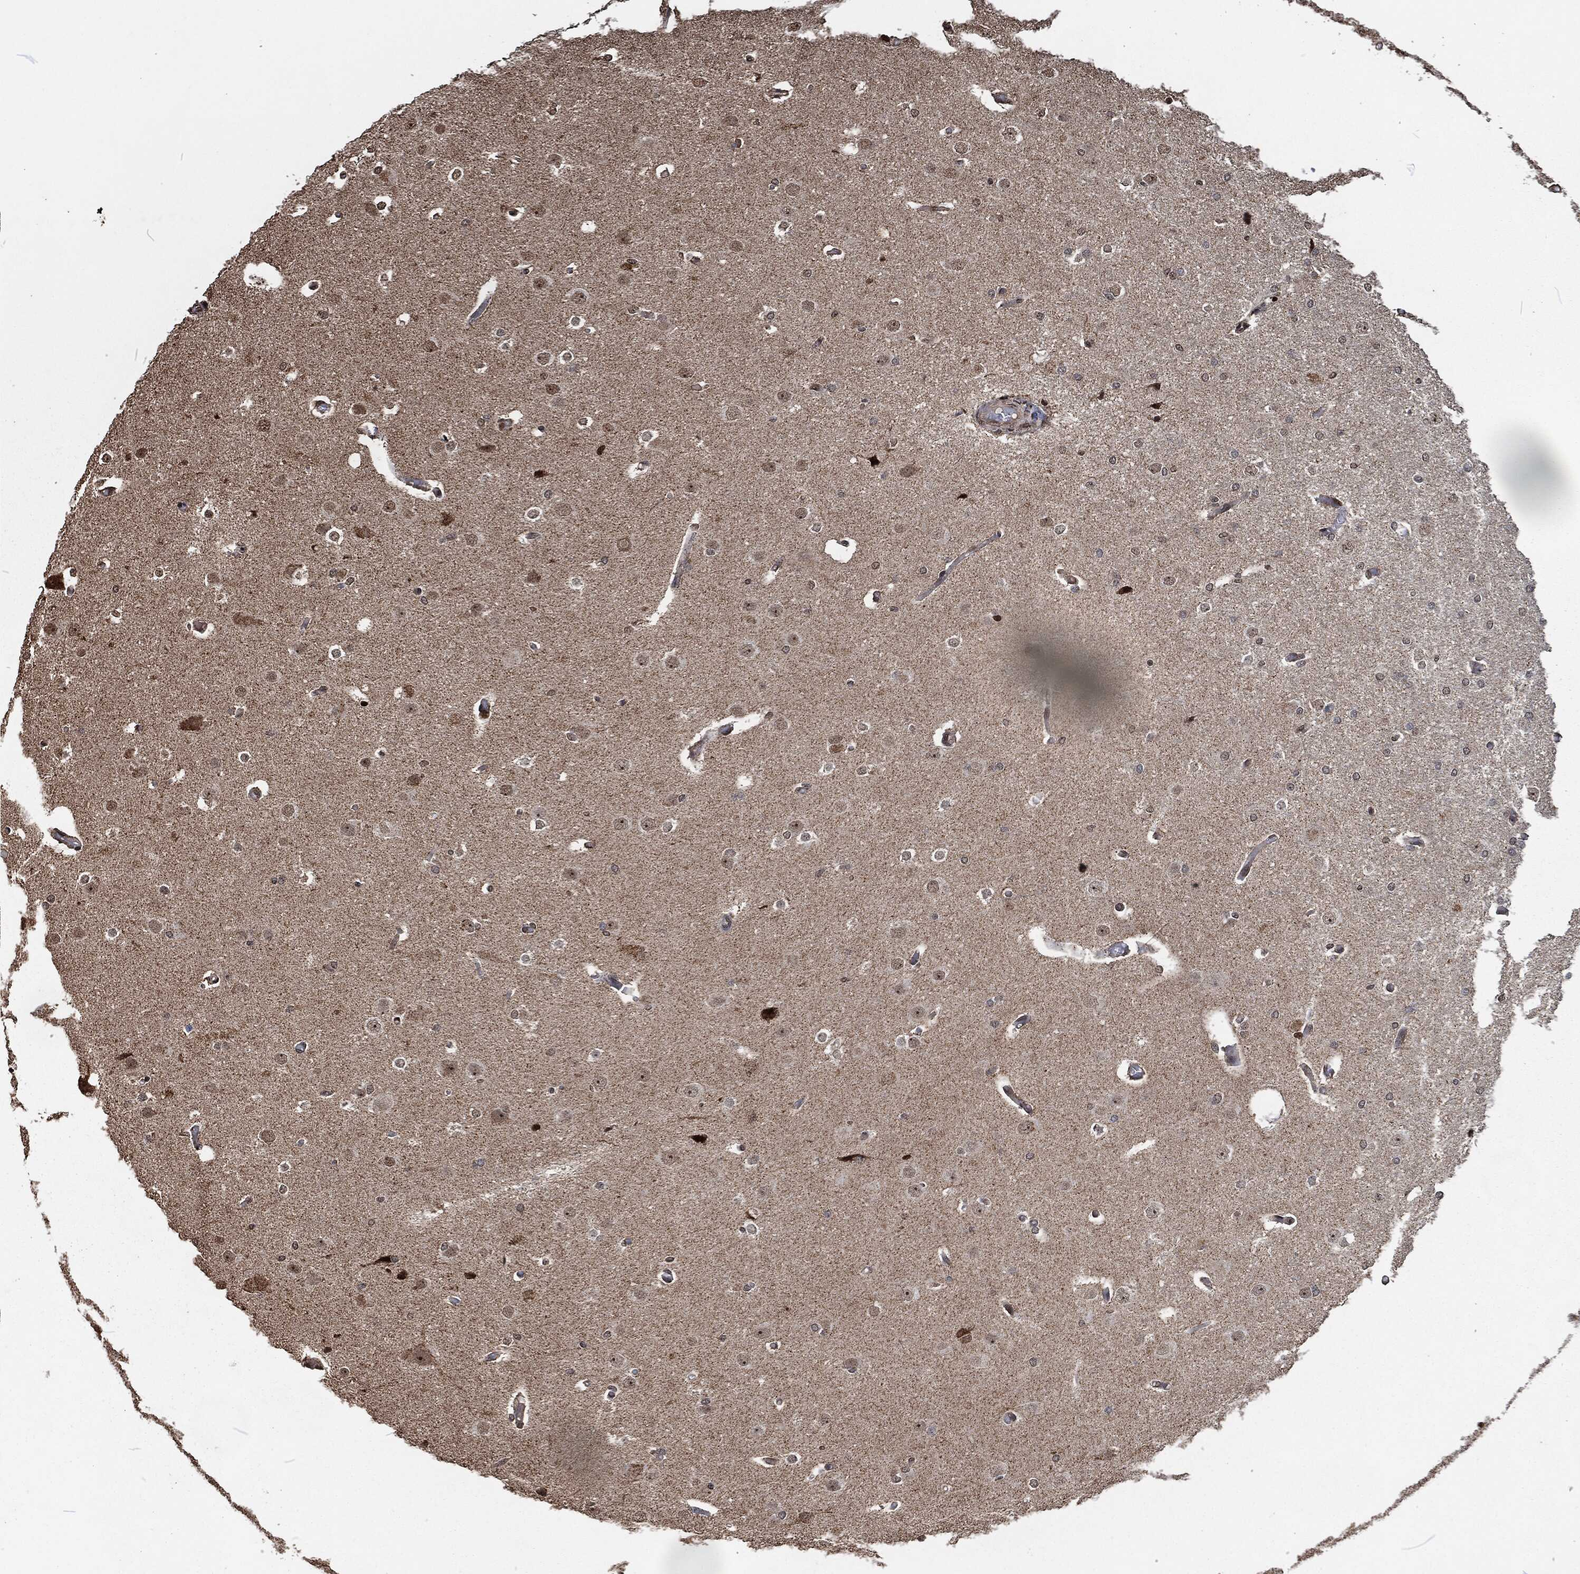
{"staining": {"intensity": "negative", "quantity": "none", "location": "none"}, "tissue": "cerebral cortex", "cell_type": "Endothelial cells", "image_type": "normal", "snomed": [{"axis": "morphology", "description": "Normal tissue, NOS"}, {"axis": "morphology", "description": "Inflammation, NOS"}, {"axis": "topography", "description": "Cerebral cortex"}], "caption": "This is an immunohistochemistry histopathology image of unremarkable human cerebral cortex. There is no staining in endothelial cells.", "gene": "SNAI1", "patient": {"sex": "male", "age": 6}}